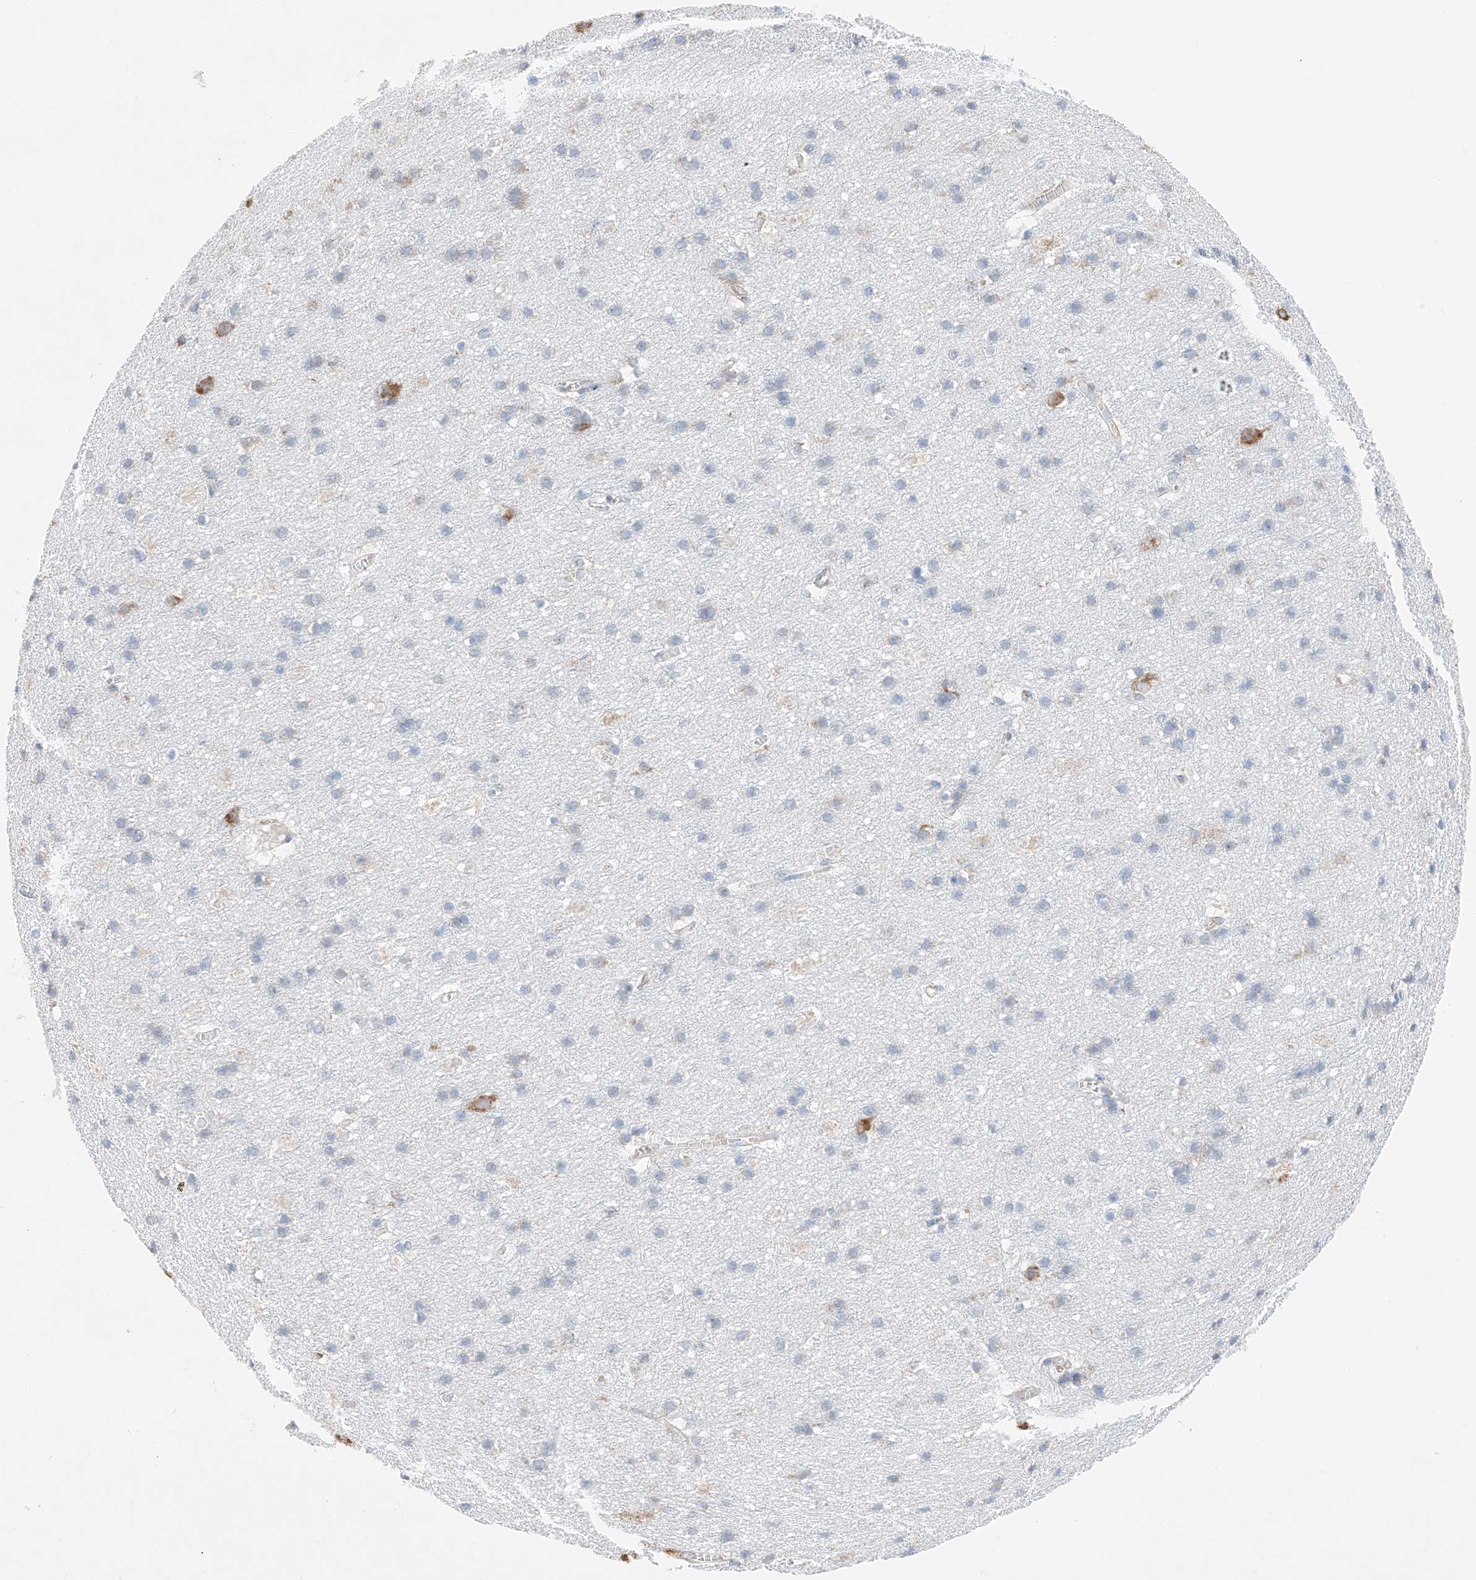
{"staining": {"intensity": "weak", "quantity": "25%-75%", "location": "cytoplasmic/membranous"}, "tissue": "cerebral cortex", "cell_type": "Endothelial cells", "image_type": "normal", "snomed": [{"axis": "morphology", "description": "Normal tissue, NOS"}, {"axis": "topography", "description": "Cerebral cortex"}], "caption": "IHC histopathology image of benign cerebral cortex stained for a protein (brown), which reveals low levels of weak cytoplasmic/membranous expression in about 25%-75% of endothelial cells.", "gene": "CRELD1", "patient": {"sex": "male", "age": 54}}